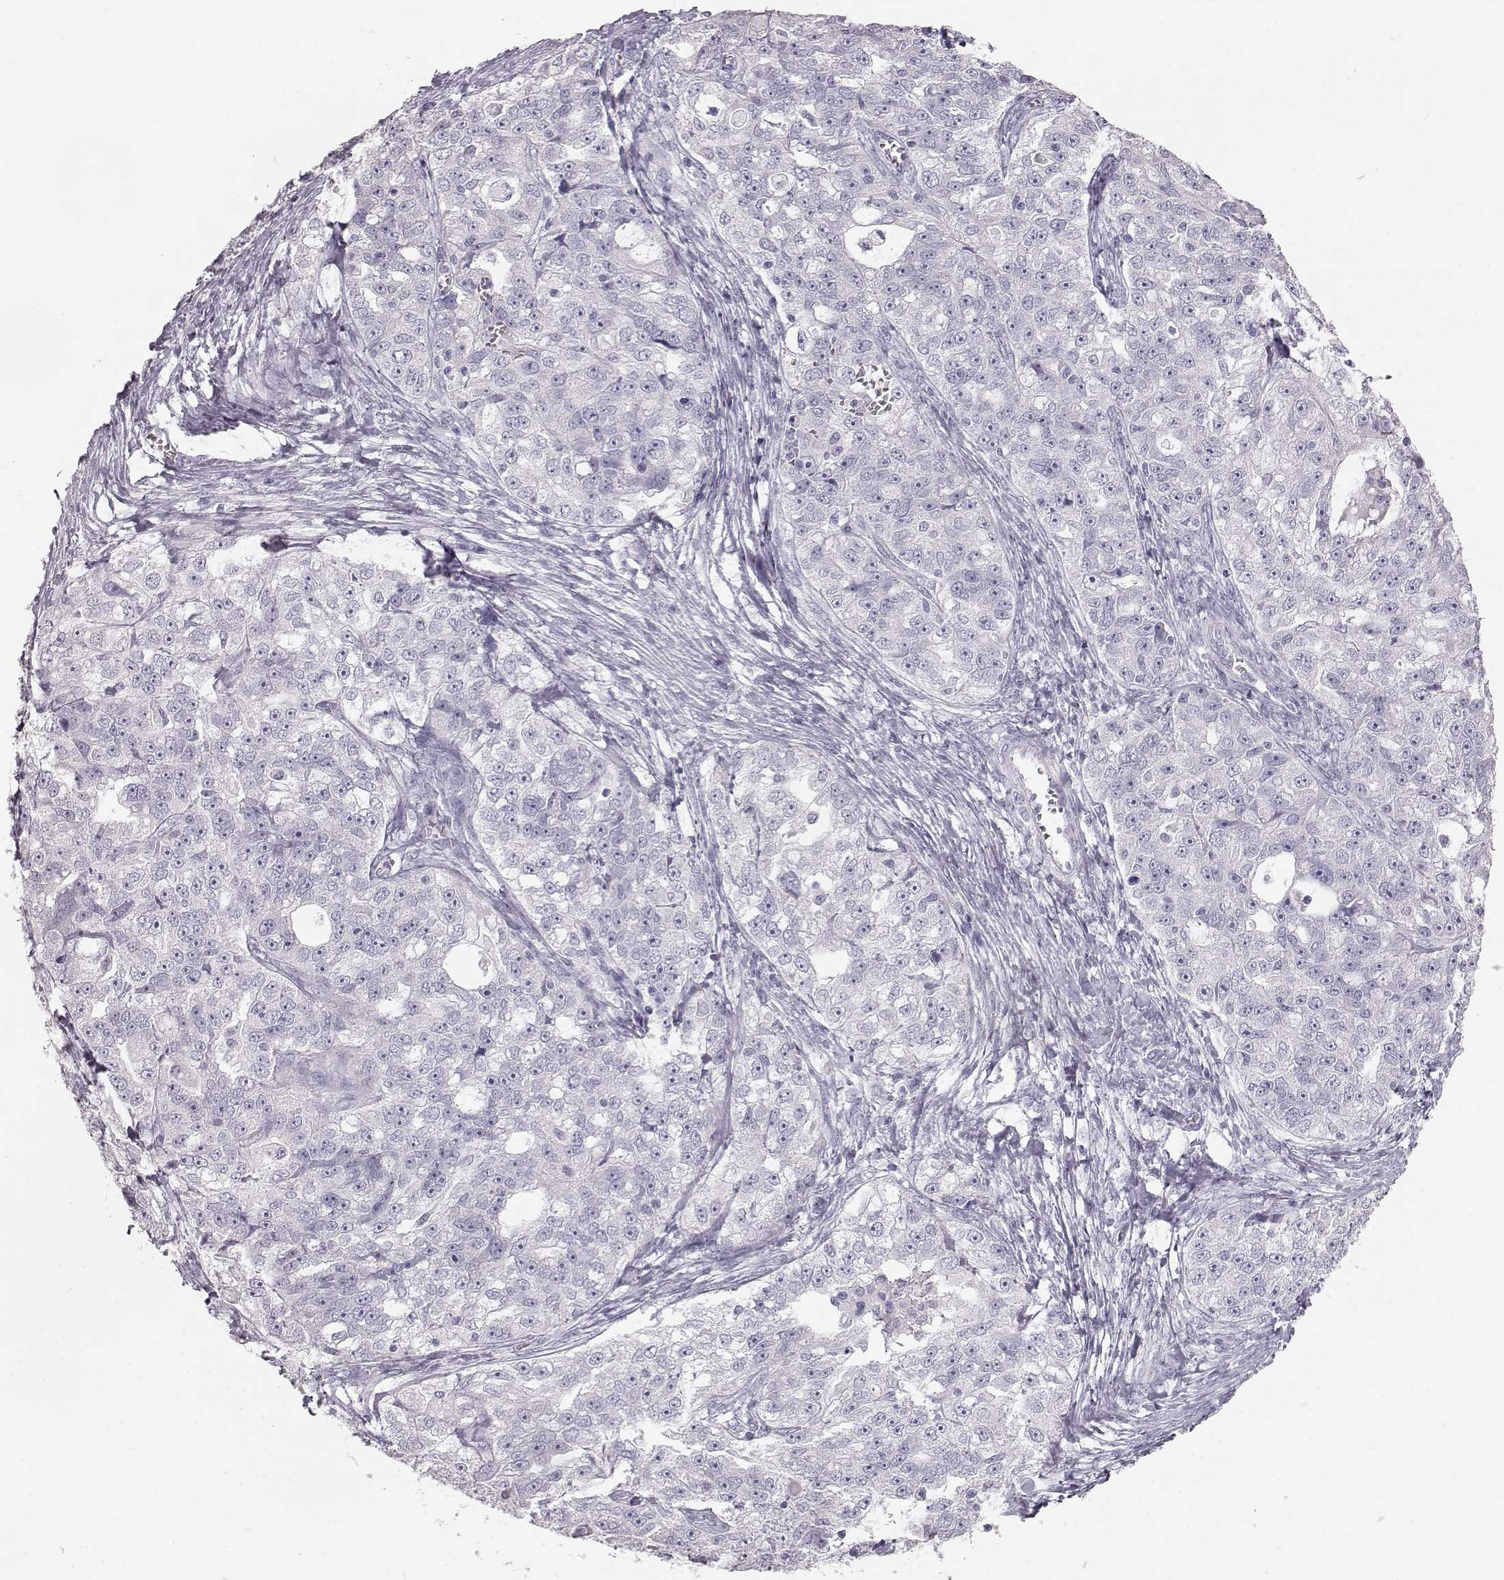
{"staining": {"intensity": "negative", "quantity": "none", "location": "none"}, "tissue": "ovarian cancer", "cell_type": "Tumor cells", "image_type": "cancer", "snomed": [{"axis": "morphology", "description": "Cystadenocarcinoma, serous, NOS"}, {"axis": "topography", "description": "Ovary"}], "caption": "Micrograph shows no protein staining in tumor cells of serous cystadenocarcinoma (ovarian) tissue.", "gene": "KRT33A", "patient": {"sex": "female", "age": 51}}